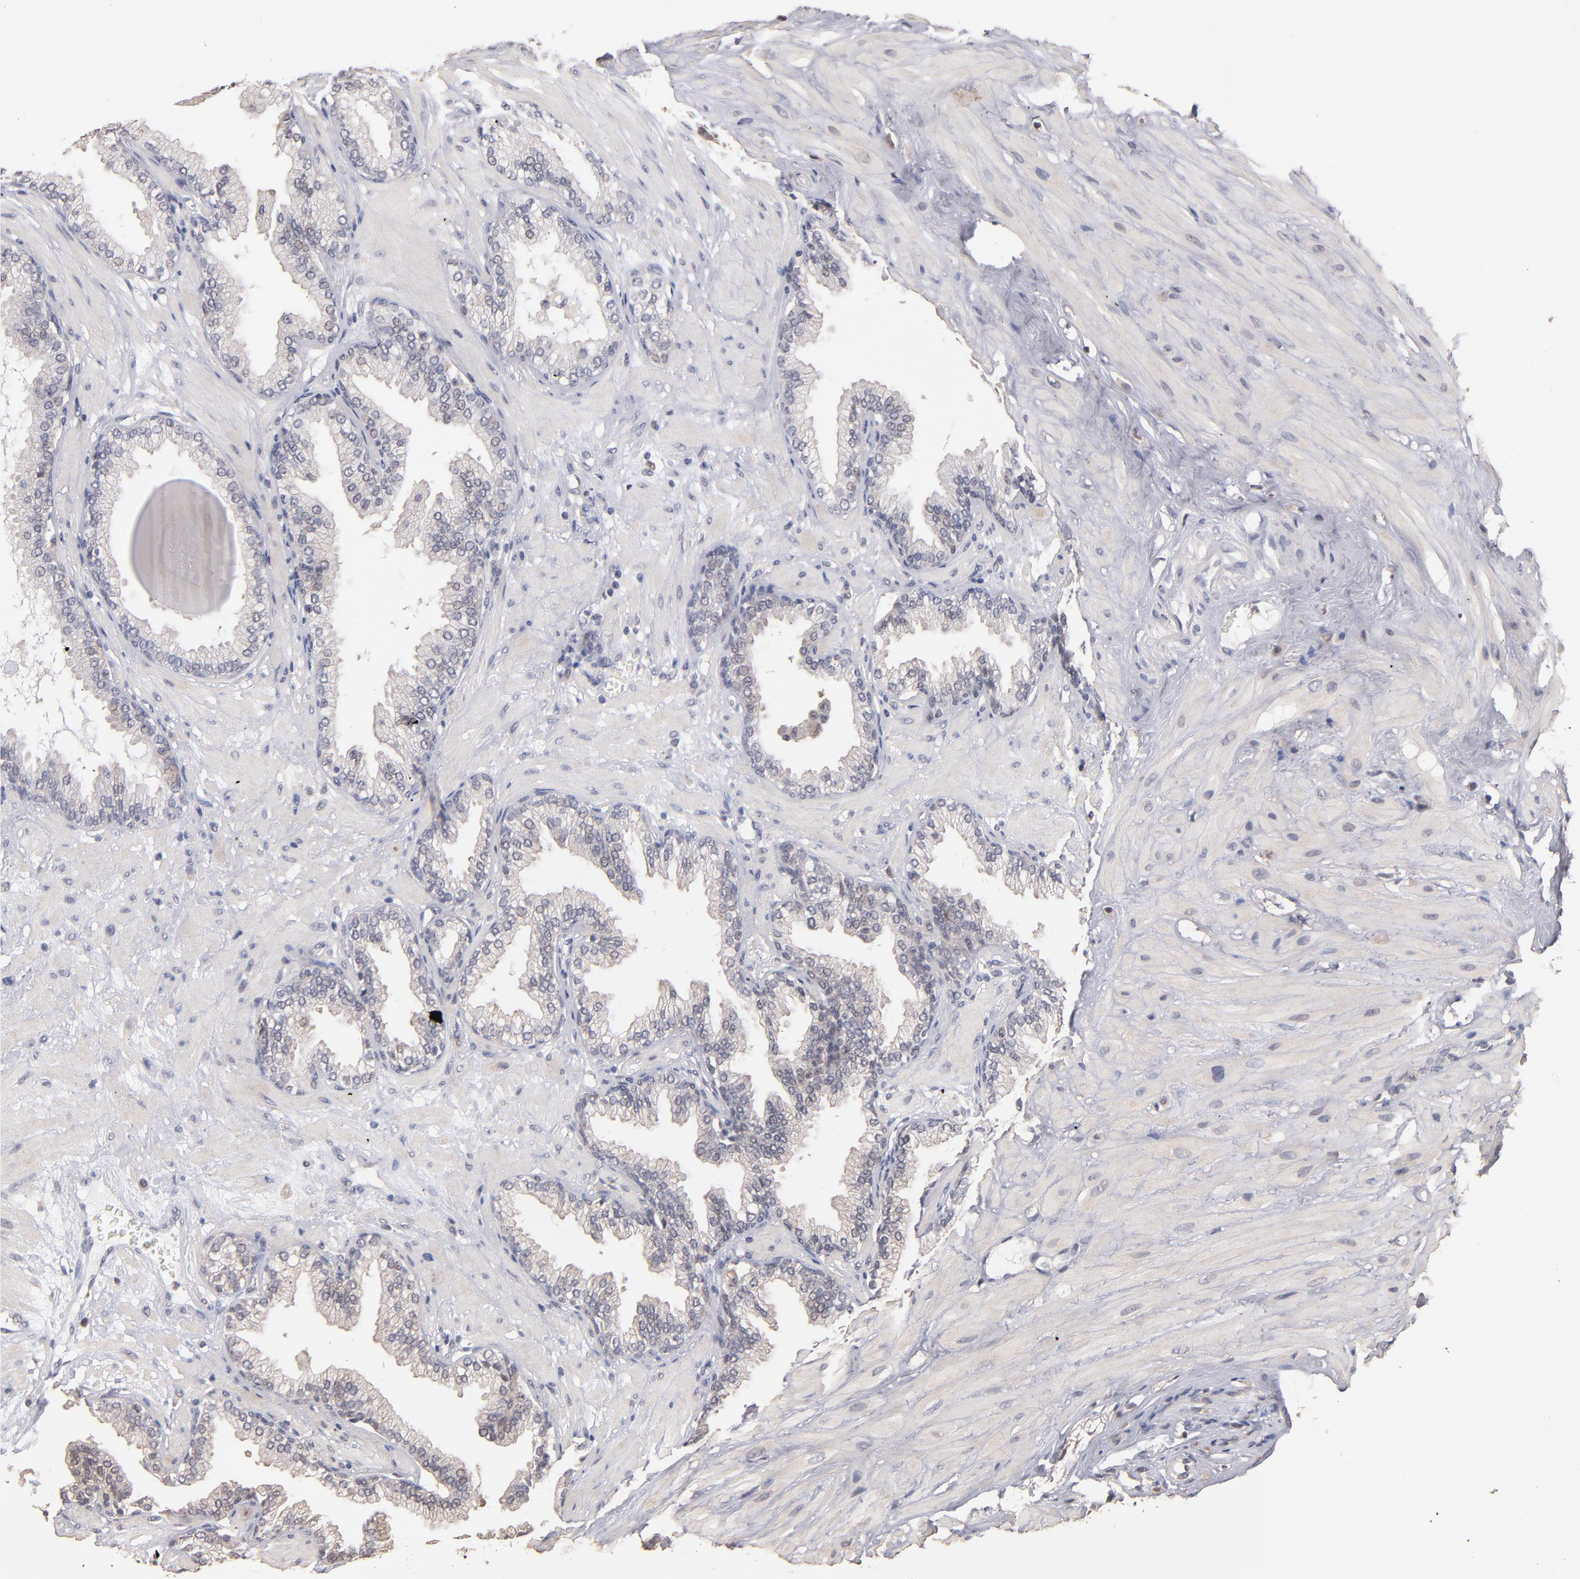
{"staining": {"intensity": "weak", "quantity": "25%-75%", "location": "cytoplasmic/membranous,nuclear"}, "tissue": "prostate", "cell_type": "Glandular cells", "image_type": "normal", "snomed": [{"axis": "morphology", "description": "Normal tissue, NOS"}, {"axis": "topography", "description": "Prostate"}], "caption": "Immunohistochemistry (IHC) of unremarkable human prostate reveals low levels of weak cytoplasmic/membranous,nuclear expression in approximately 25%-75% of glandular cells.", "gene": "PSMD10", "patient": {"sex": "male", "age": 64}}